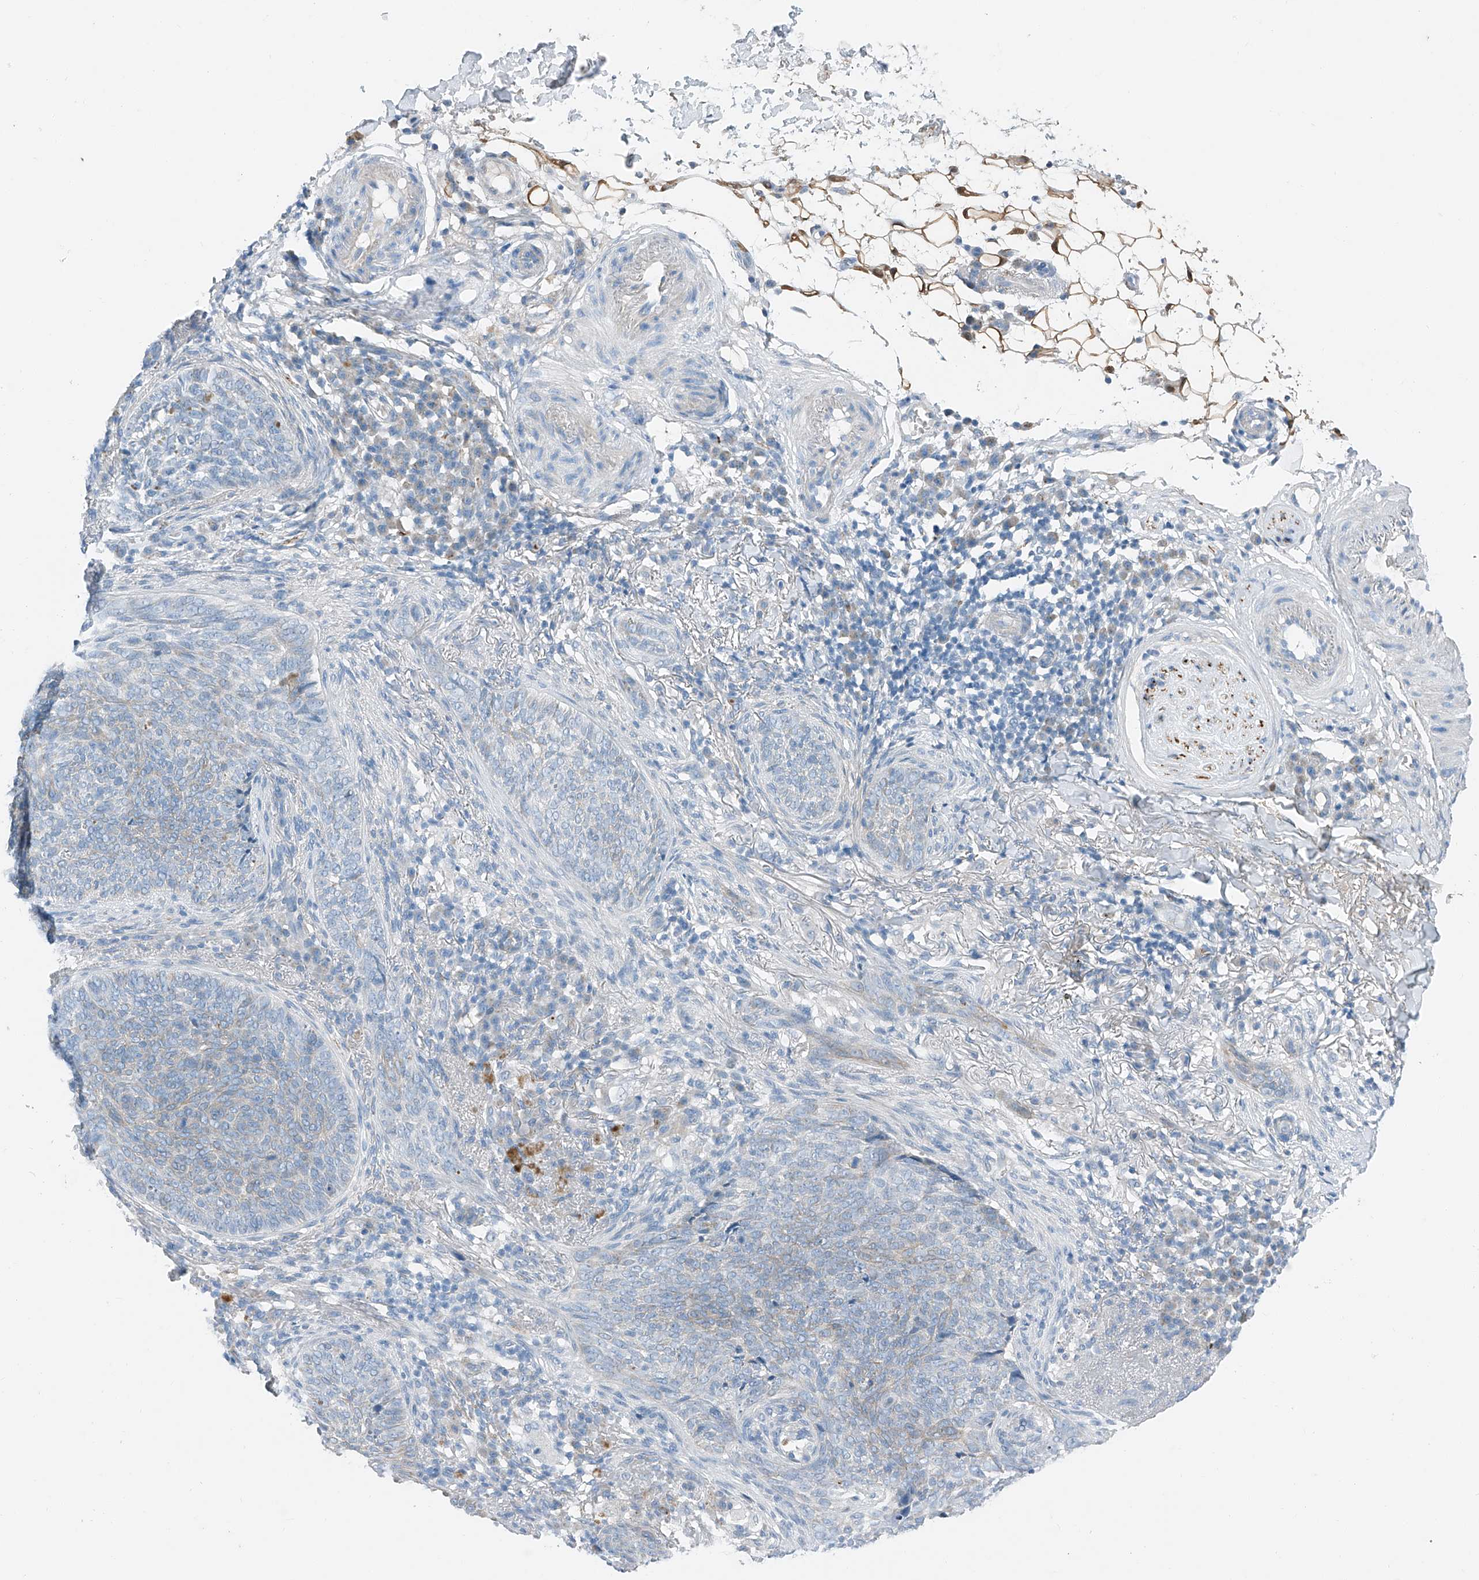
{"staining": {"intensity": "negative", "quantity": "none", "location": "none"}, "tissue": "skin cancer", "cell_type": "Tumor cells", "image_type": "cancer", "snomed": [{"axis": "morphology", "description": "Basal cell carcinoma"}, {"axis": "topography", "description": "Skin"}], "caption": "Skin cancer (basal cell carcinoma) stained for a protein using IHC displays no positivity tumor cells.", "gene": "MDGA1", "patient": {"sex": "male", "age": 85}}